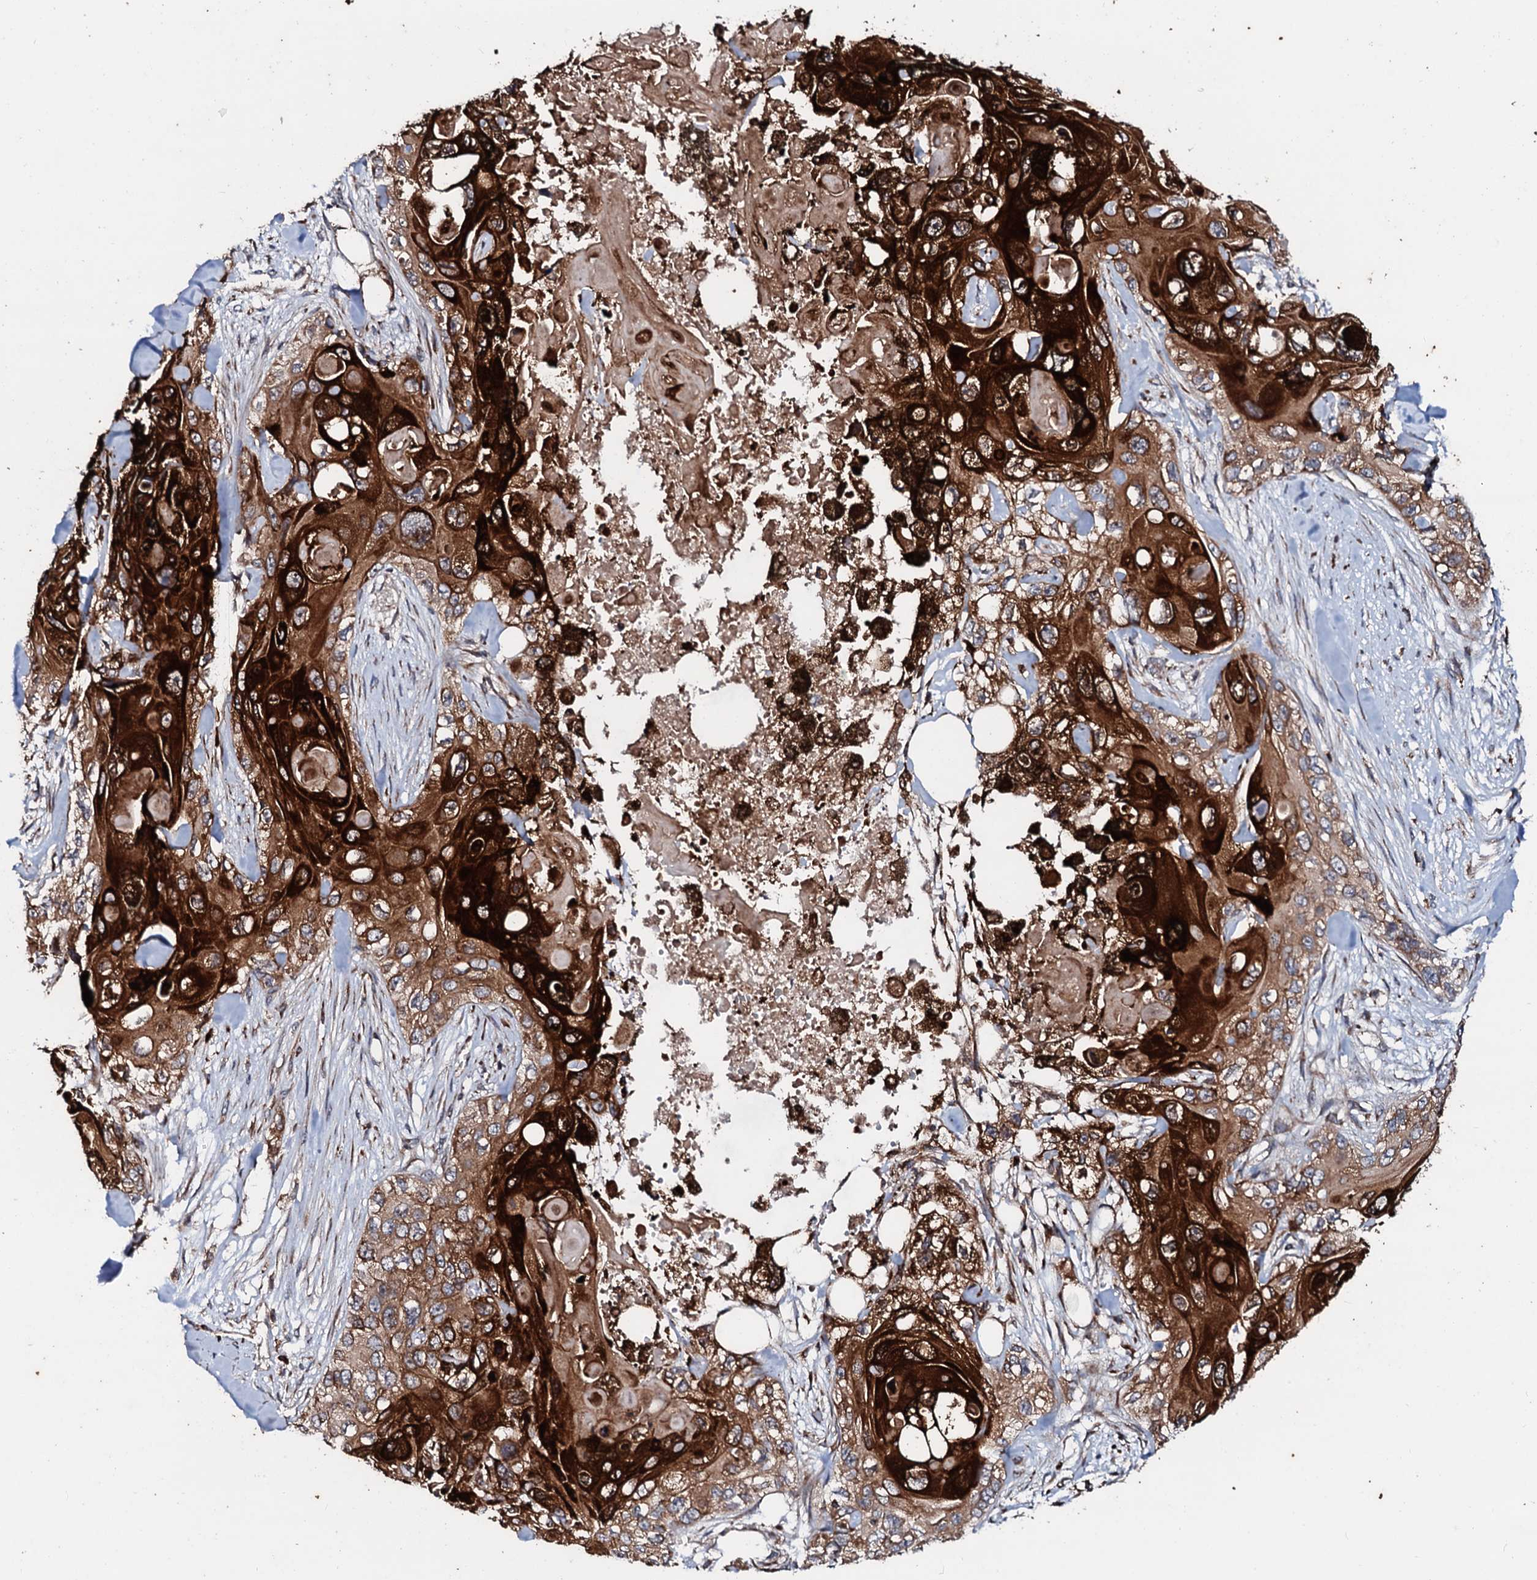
{"staining": {"intensity": "strong", "quantity": ">75%", "location": "cytoplasmic/membranous"}, "tissue": "skin cancer", "cell_type": "Tumor cells", "image_type": "cancer", "snomed": [{"axis": "morphology", "description": "Normal tissue, NOS"}, {"axis": "morphology", "description": "Squamous cell carcinoma, NOS"}, {"axis": "topography", "description": "Skin"}], "caption": "Tumor cells reveal high levels of strong cytoplasmic/membranous positivity in approximately >75% of cells in human skin cancer (squamous cell carcinoma). The protein of interest is shown in brown color, while the nuclei are stained blue.", "gene": "SDHAF2", "patient": {"sex": "male", "age": 72}}